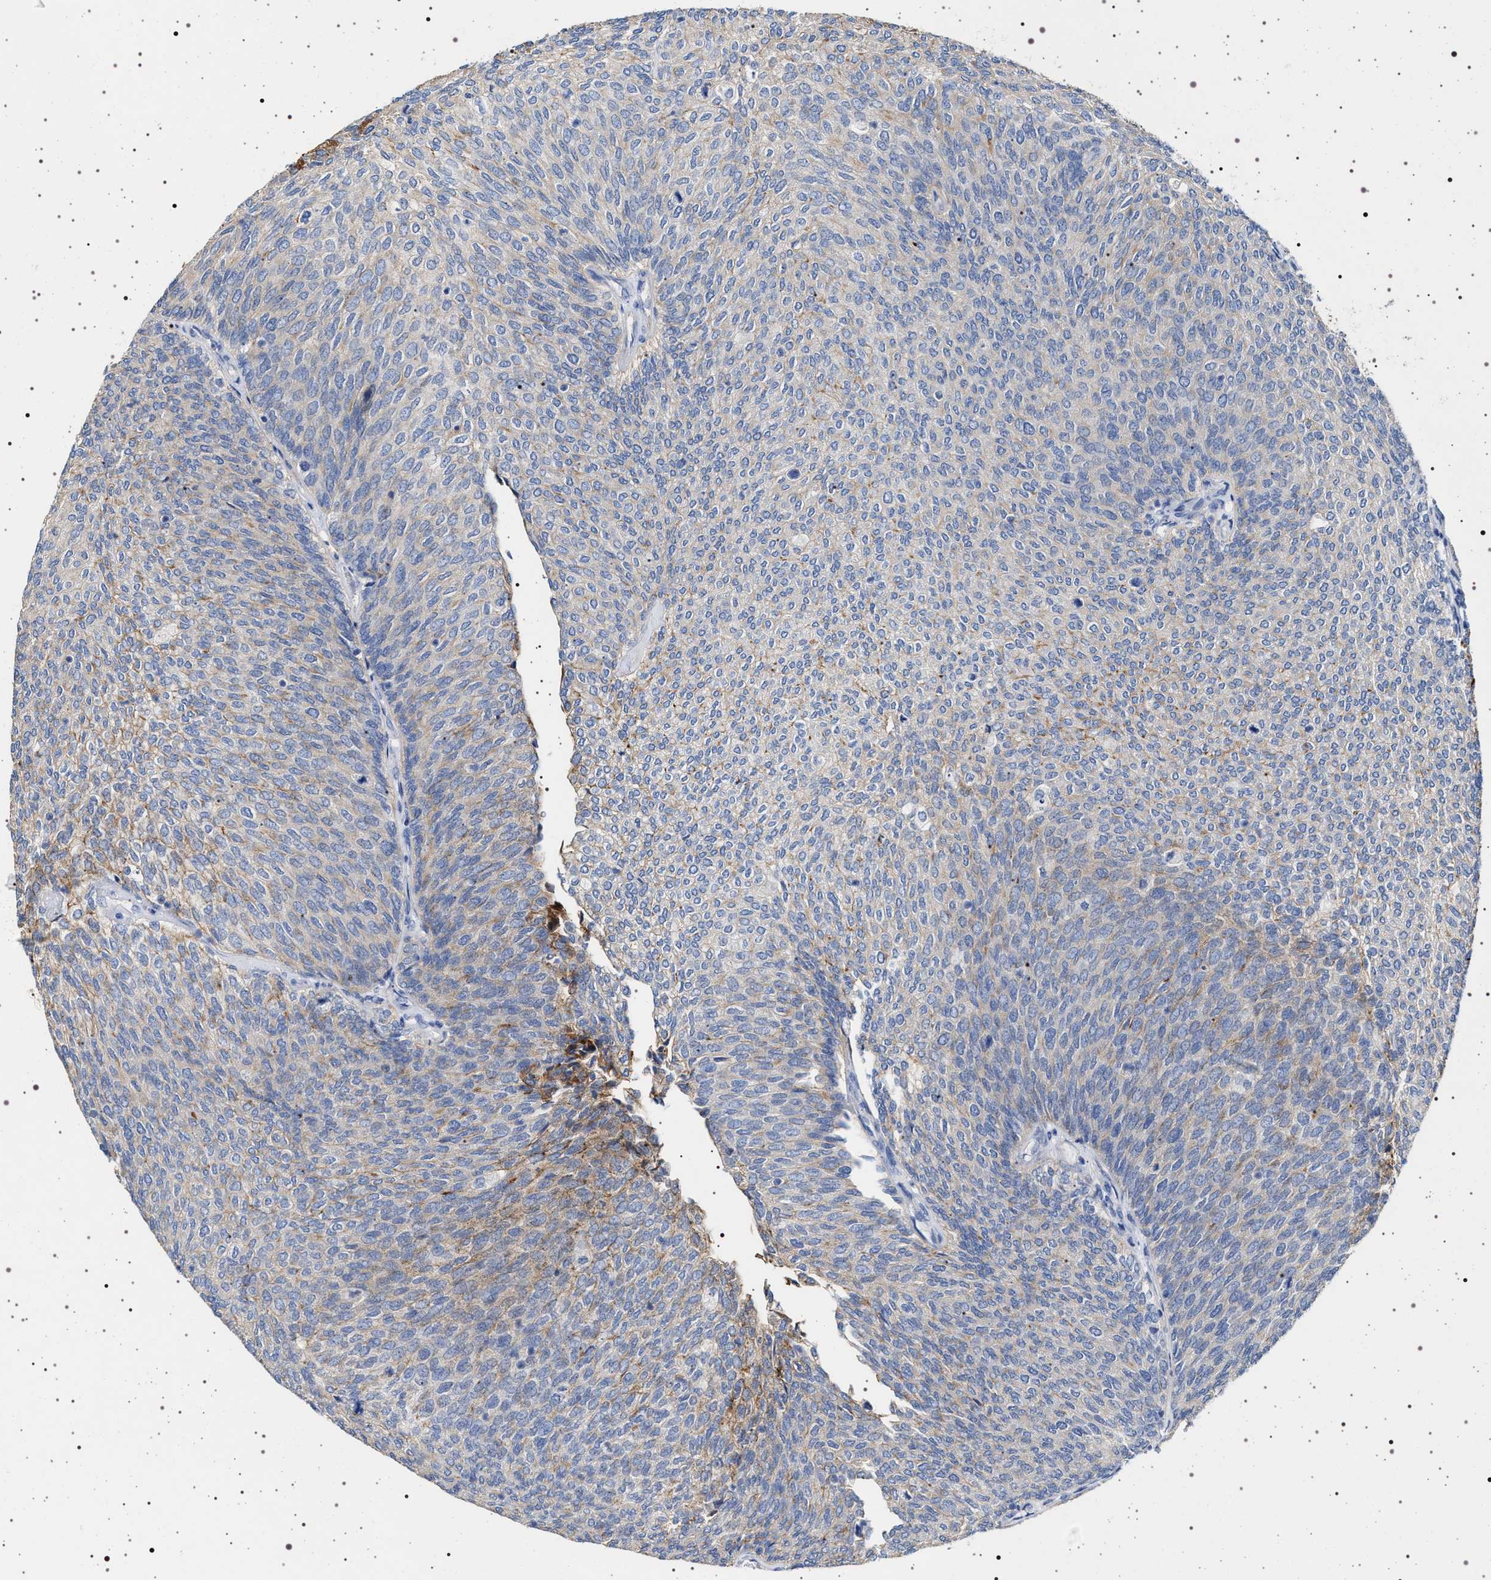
{"staining": {"intensity": "moderate", "quantity": "25%-75%", "location": "cytoplasmic/membranous"}, "tissue": "urothelial cancer", "cell_type": "Tumor cells", "image_type": "cancer", "snomed": [{"axis": "morphology", "description": "Urothelial carcinoma, Low grade"}, {"axis": "topography", "description": "Urinary bladder"}], "caption": "Immunohistochemical staining of human urothelial cancer displays medium levels of moderate cytoplasmic/membranous staining in approximately 25%-75% of tumor cells. (DAB IHC with brightfield microscopy, high magnification).", "gene": "NAALADL2", "patient": {"sex": "female", "age": 79}}